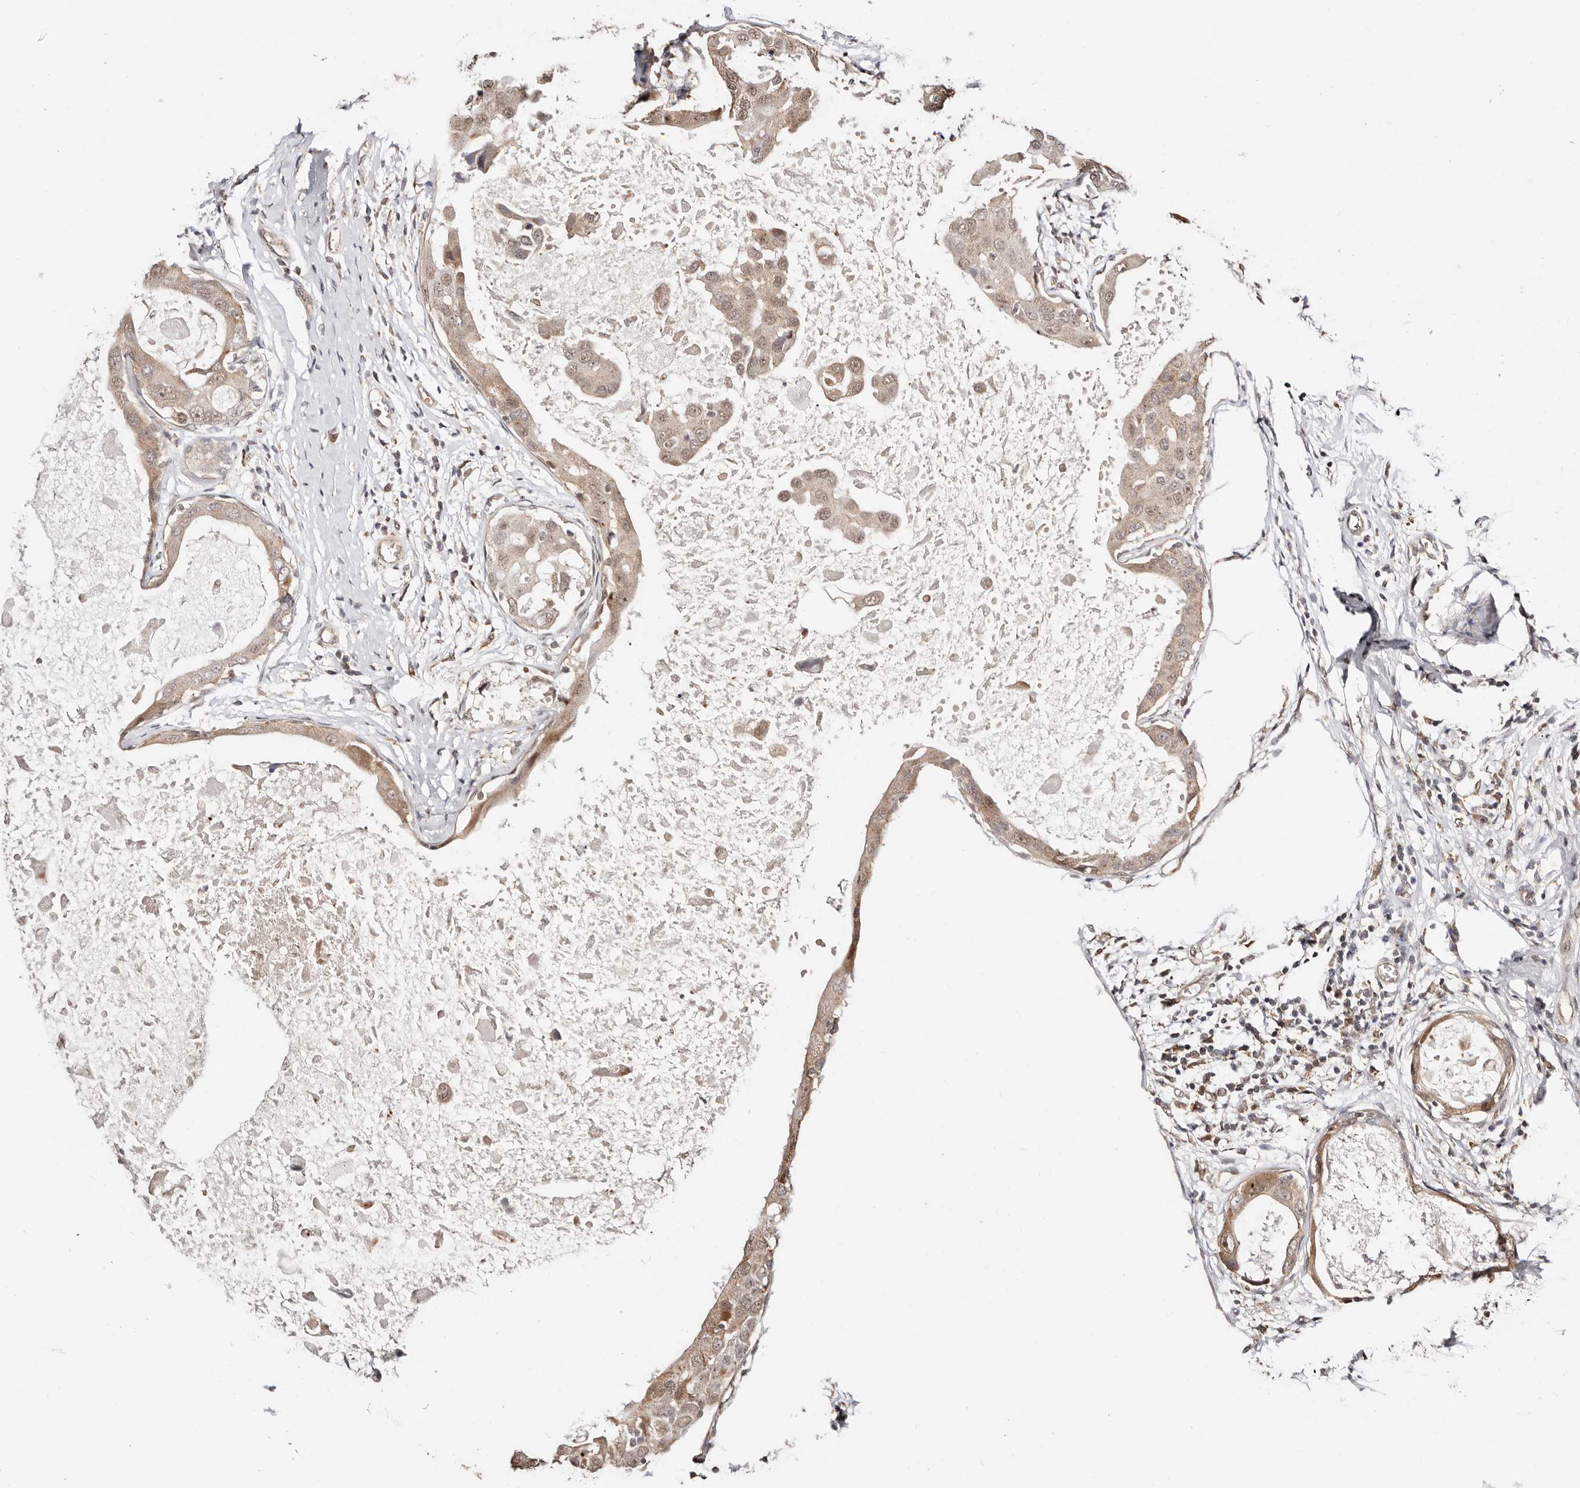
{"staining": {"intensity": "weak", "quantity": ">75%", "location": "cytoplasmic/membranous,nuclear"}, "tissue": "breast cancer", "cell_type": "Tumor cells", "image_type": "cancer", "snomed": [{"axis": "morphology", "description": "Duct carcinoma"}, {"axis": "topography", "description": "Breast"}], "caption": "IHC histopathology image of infiltrating ductal carcinoma (breast) stained for a protein (brown), which displays low levels of weak cytoplasmic/membranous and nuclear positivity in about >75% of tumor cells.", "gene": "CTNNBL1", "patient": {"sex": "female", "age": 27}}